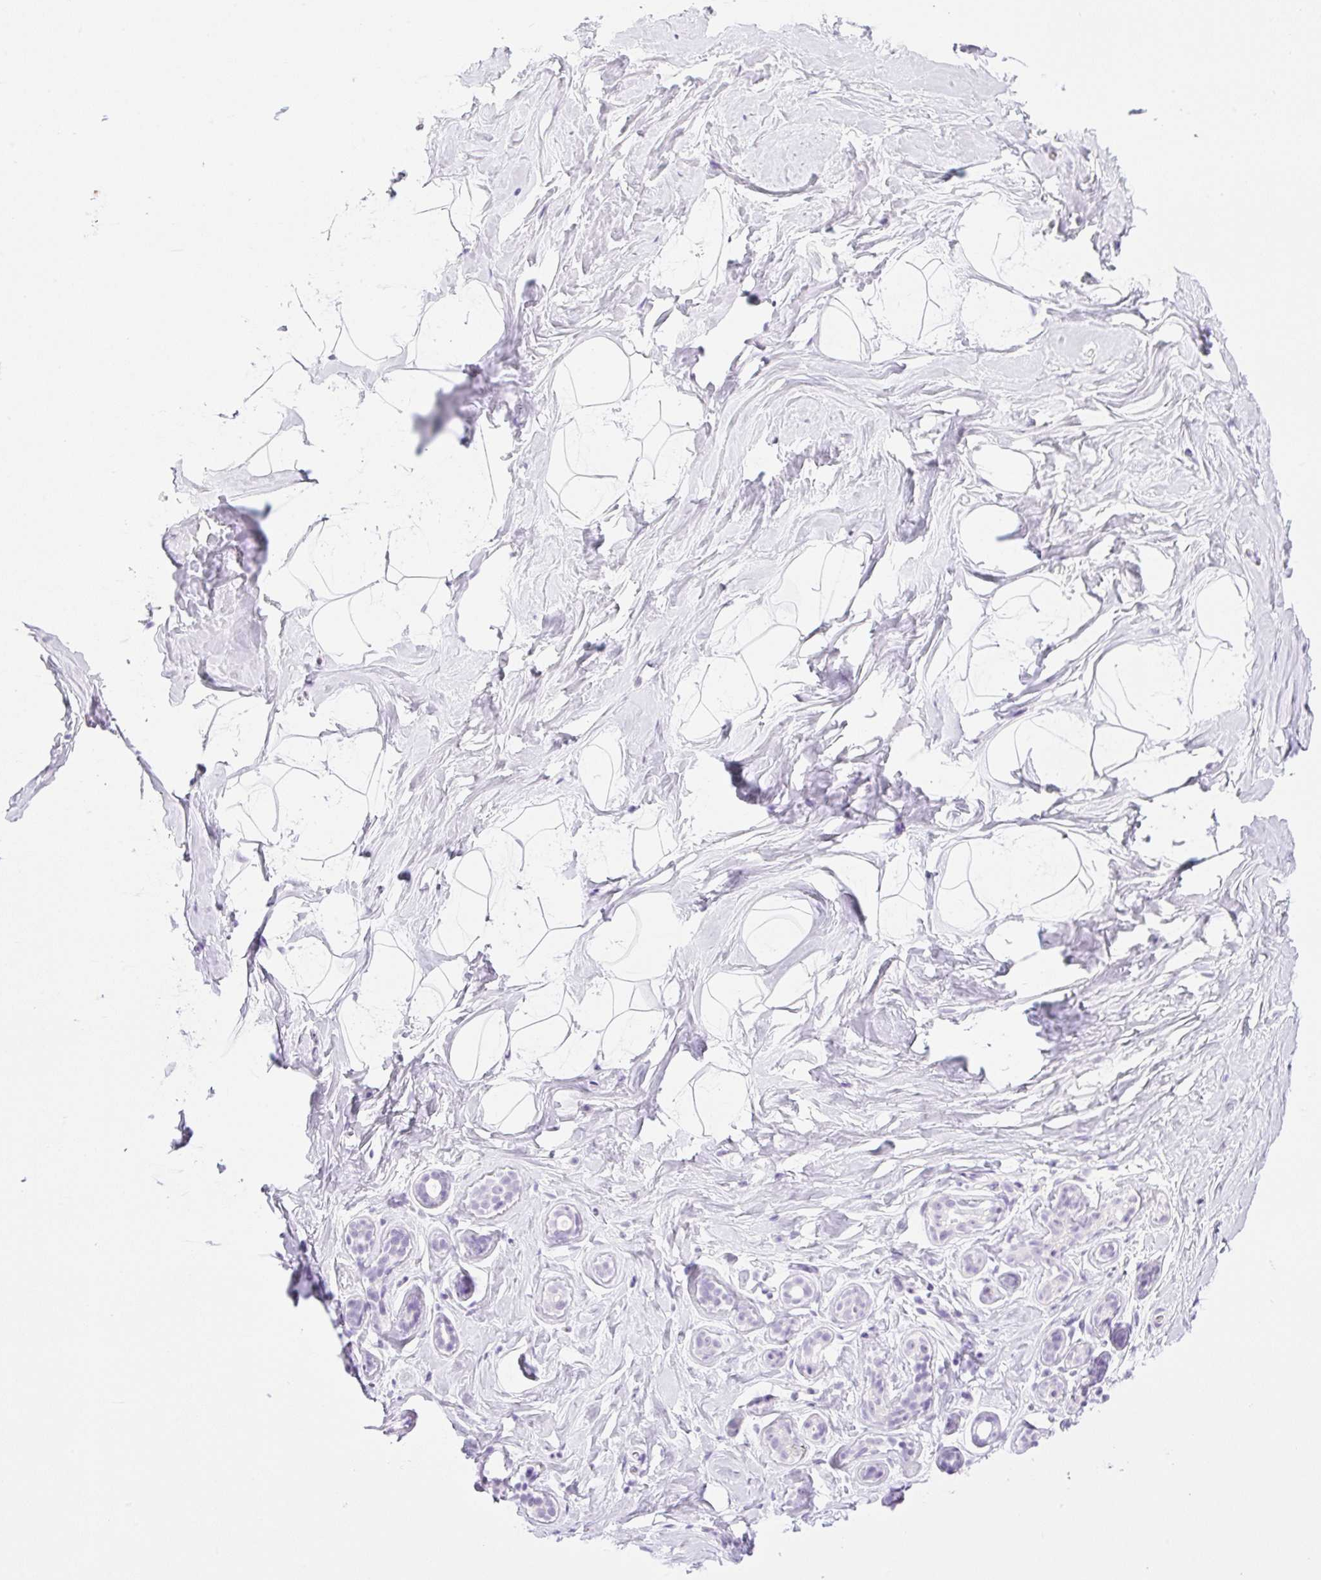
{"staining": {"intensity": "negative", "quantity": "none", "location": "none"}, "tissue": "breast", "cell_type": "Adipocytes", "image_type": "normal", "snomed": [{"axis": "morphology", "description": "Normal tissue, NOS"}, {"axis": "topography", "description": "Breast"}], "caption": "This histopathology image is of unremarkable breast stained with immunohistochemistry (IHC) to label a protein in brown with the nuclei are counter-stained blue. There is no staining in adipocytes.", "gene": "SPRR4", "patient": {"sex": "female", "age": 32}}